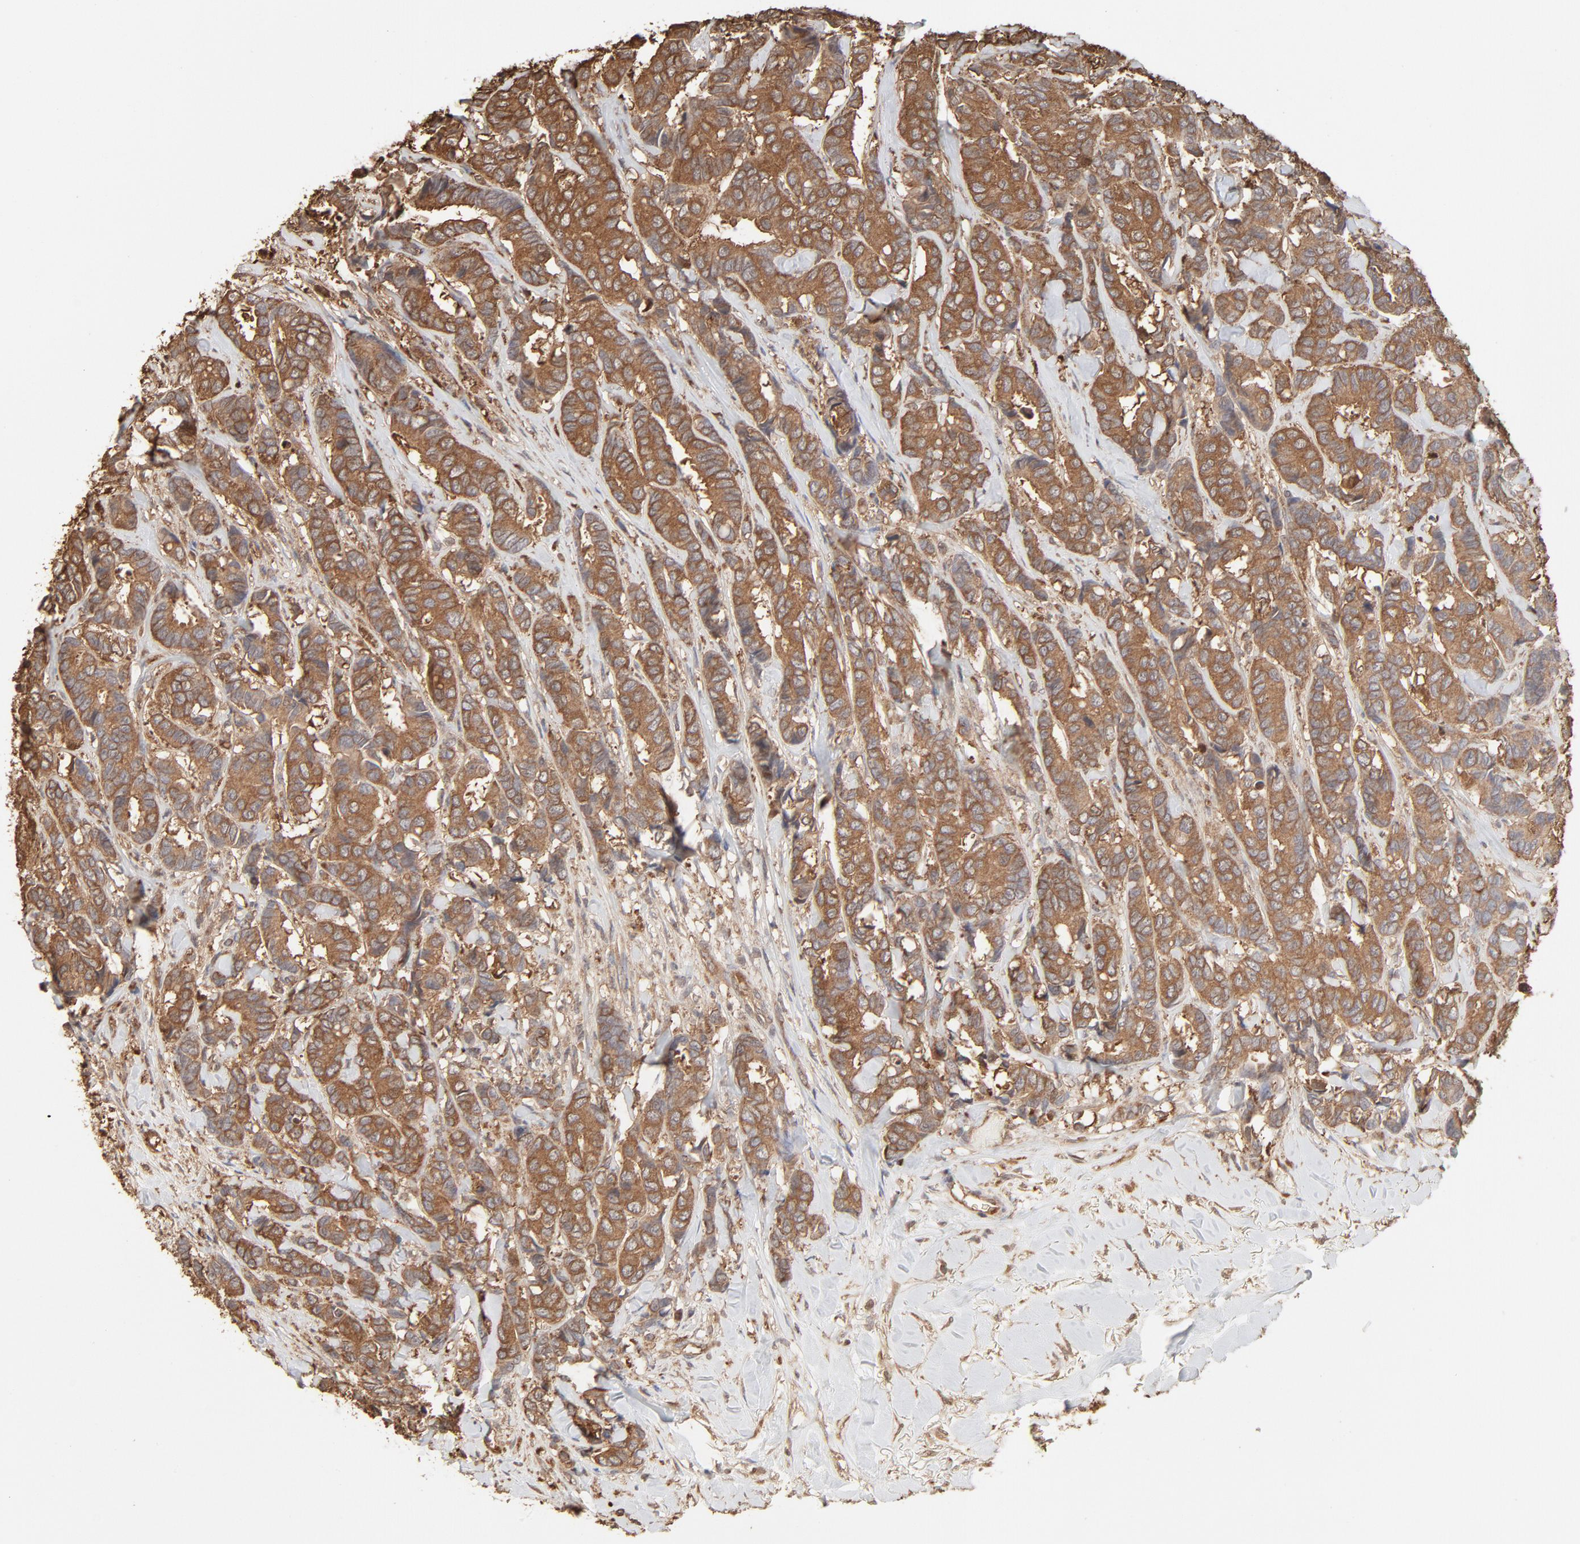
{"staining": {"intensity": "moderate", "quantity": ">75%", "location": "cytoplasmic/membranous"}, "tissue": "breast cancer", "cell_type": "Tumor cells", "image_type": "cancer", "snomed": [{"axis": "morphology", "description": "Duct carcinoma"}, {"axis": "topography", "description": "Breast"}], "caption": "This is an image of immunohistochemistry (IHC) staining of infiltrating ductal carcinoma (breast), which shows moderate staining in the cytoplasmic/membranous of tumor cells.", "gene": "PPP2CA", "patient": {"sex": "female", "age": 87}}